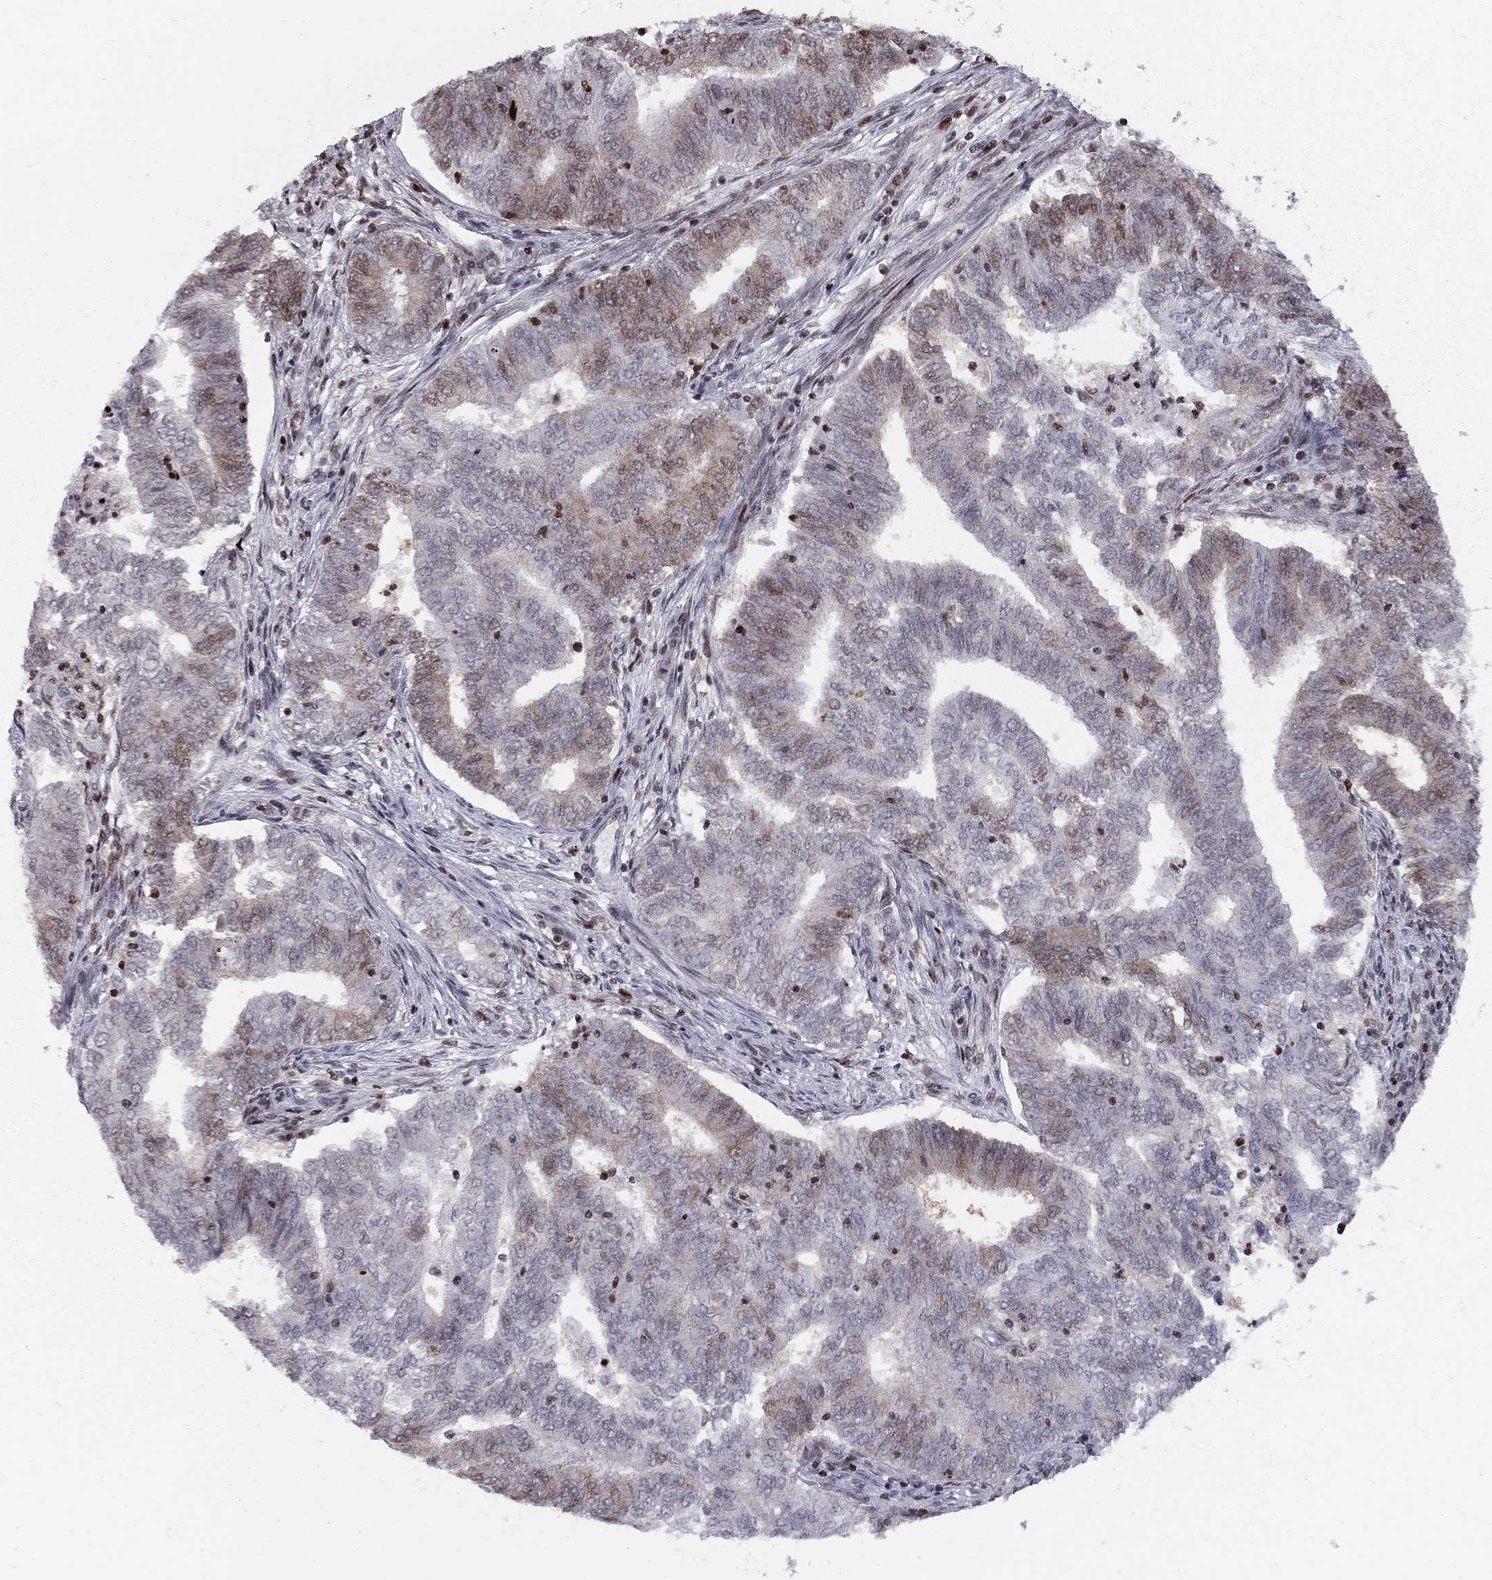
{"staining": {"intensity": "moderate", "quantity": "<25%", "location": "cytoplasmic/membranous"}, "tissue": "endometrial cancer", "cell_type": "Tumor cells", "image_type": "cancer", "snomed": [{"axis": "morphology", "description": "Adenocarcinoma, NOS"}, {"axis": "topography", "description": "Endometrium"}], "caption": "Endometrial adenocarcinoma stained for a protein (brown) exhibits moderate cytoplasmic/membranous positive staining in about <25% of tumor cells.", "gene": "RNASEH2C", "patient": {"sex": "female", "age": 62}}